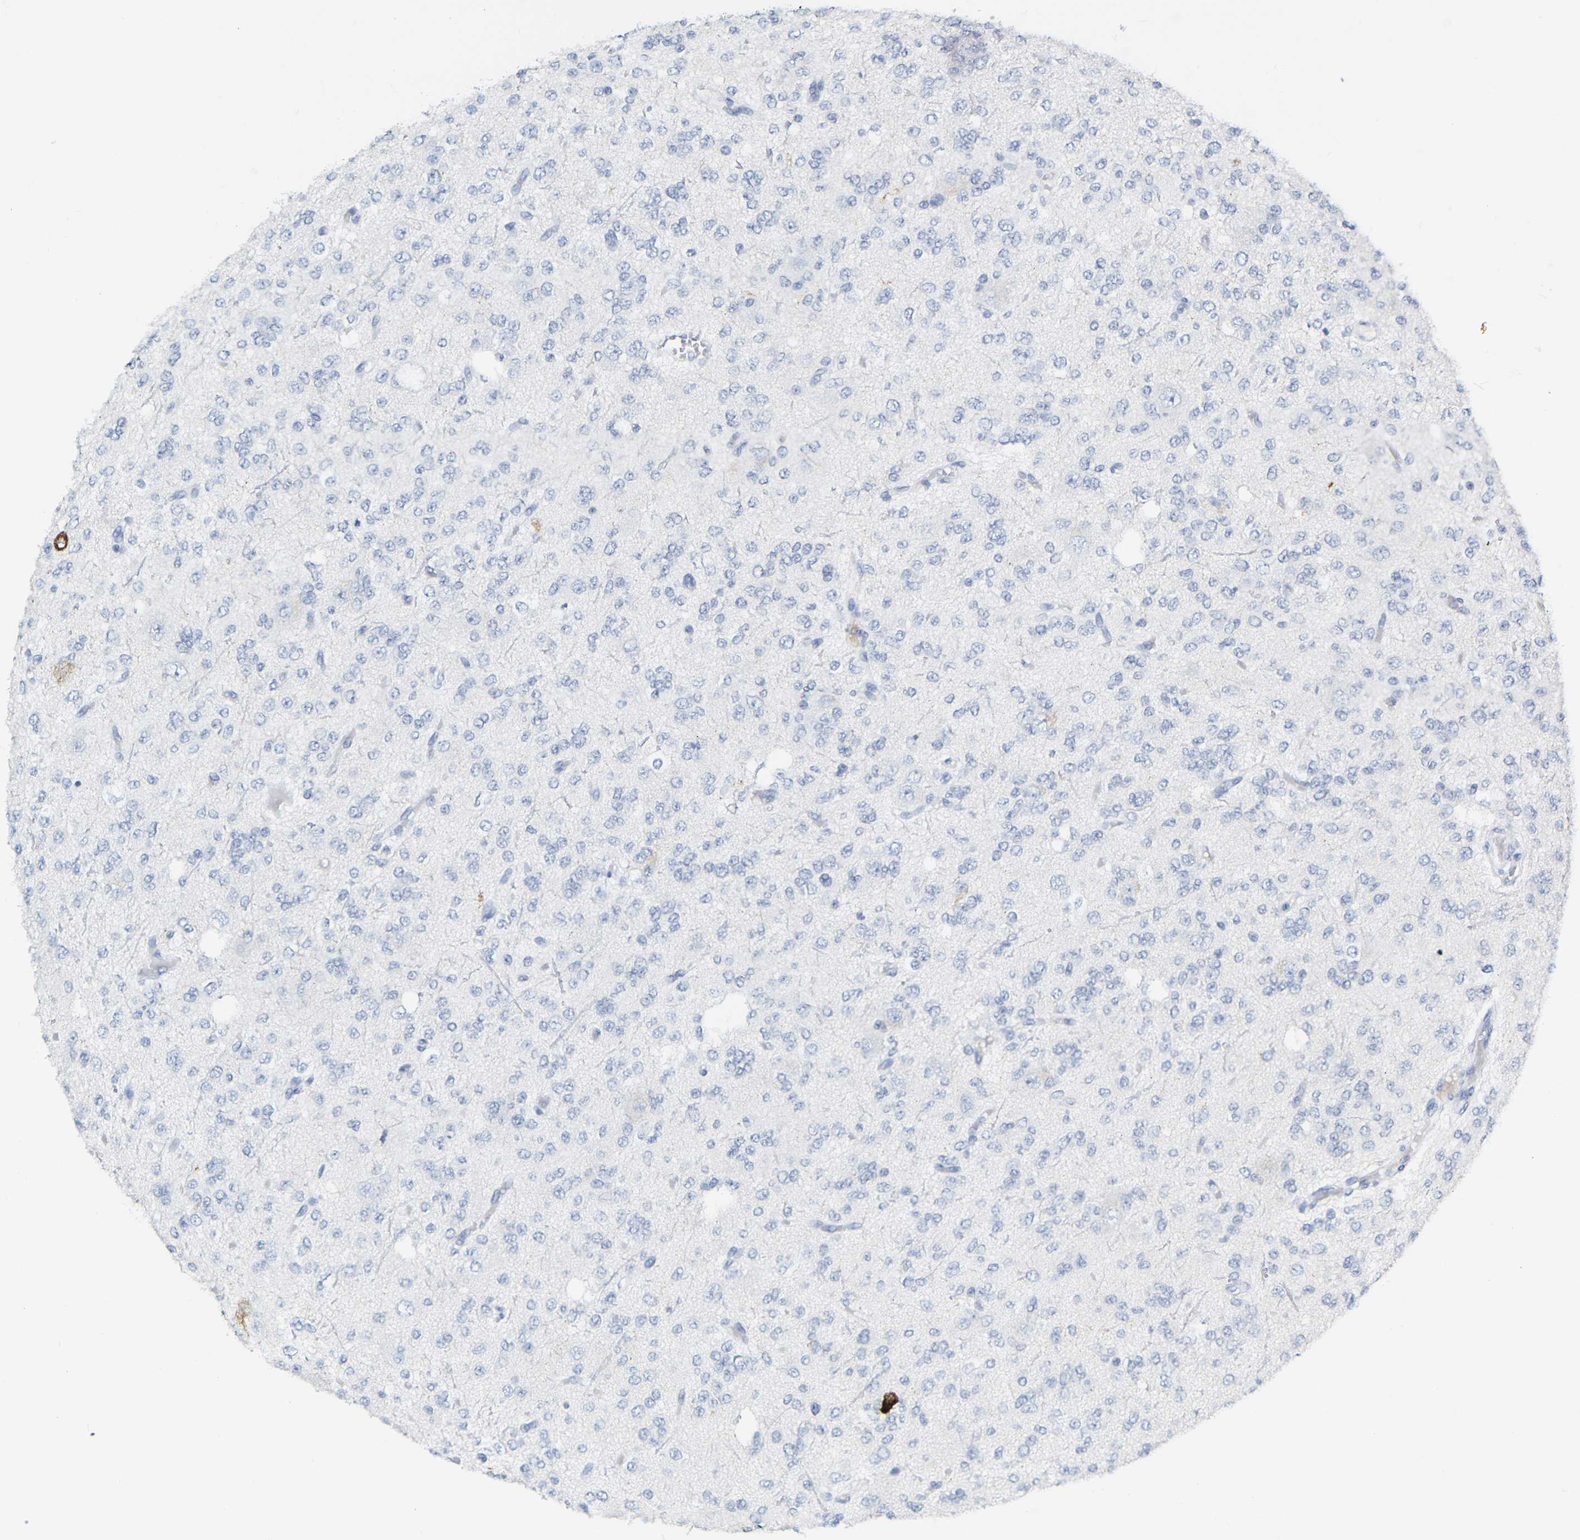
{"staining": {"intensity": "negative", "quantity": "none", "location": "none"}, "tissue": "glioma", "cell_type": "Tumor cells", "image_type": "cancer", "snomed": [{"axis": "morphology", "description": "Glioma, malignant, Low grade"}, {"axis": "topography", "description": "Brain"}], "caption": "Human low-grade glioma (malignant) stained for a protein using IHC reveals no expression in tumor cells.", "gene": "GNAS", "patient": {"sex": "male", "age": 38}}